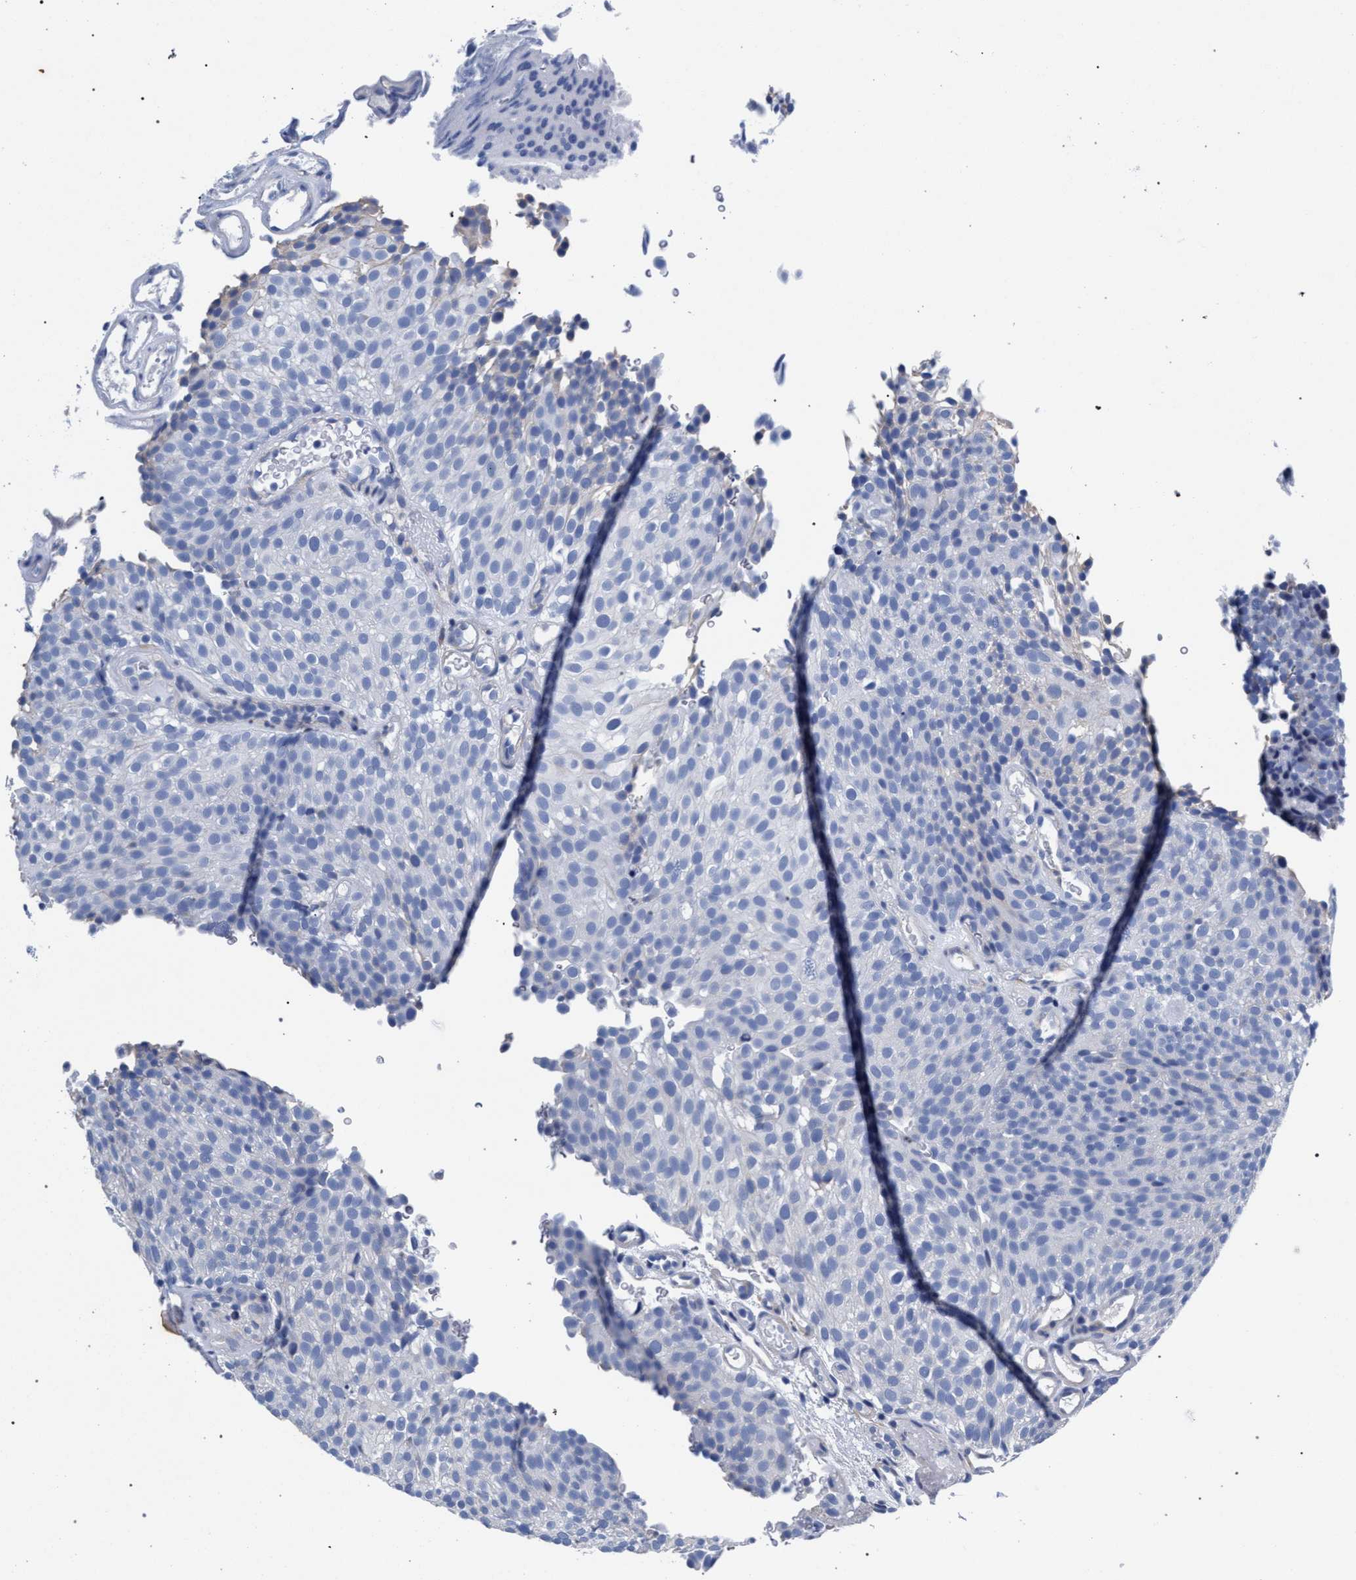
{"staining": {"intensity": "negative", "quantity": "none", "location": "none"}, "tissue": "urothelial cancer", "cell_type": "Tumor cells", "image_type": "cancer", "snomed": [{"axis": "morphology", "description": "Urothelial carcinoma, Low grade"}, {"axis": "topography", "description": "Urinary bladder"}], "caption": "Immunohistochemical staining of urothelial cancer exhibits no significant staining in tumor cells.", "gene": "AKAP4", "patient": {"sex": "male", "age": 78}}